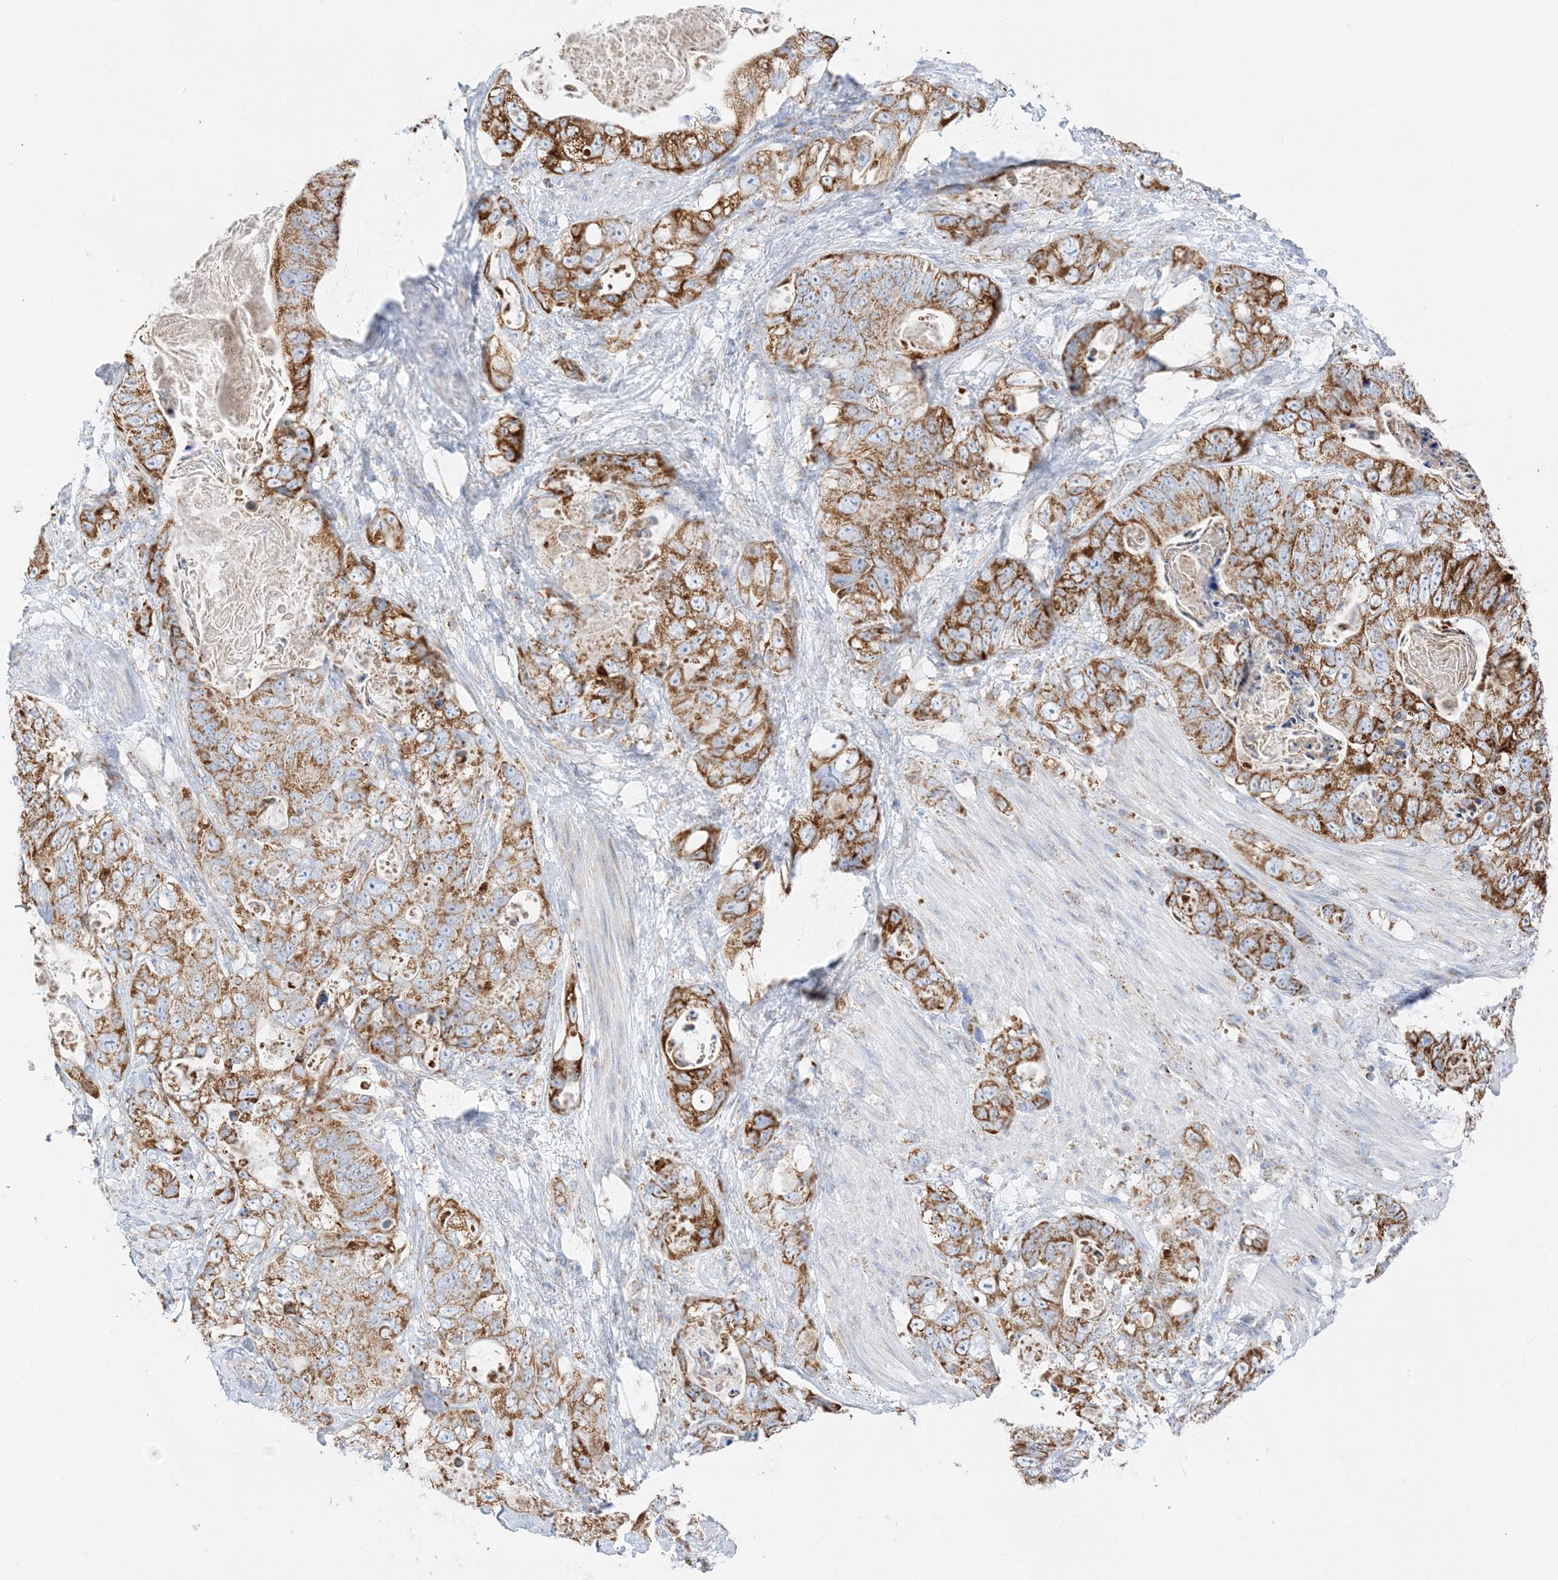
{"staining": {"intensity": "strong", "quantity": ">75%", "location": "cytoplasmic/membranous"}, "tissue": "stomach cancer", "cell_type": "Tumor cells", "image_type": "cancer", "snomed": [{"axis": "morphology", "description": "Normal tissue, NOS"}, {"axis": "morphology", "description": "Adenocarcinoma, NOS"}, {"axis": "topography", "description": "Stomach"}], "caption": "Stomach adenocarcinoma stained for a protein (brown) demonstrates strong cytoplasmic/membranous positive expression in approximately >75% of tumor cells.", "gene": "CAPN13", "patient": {"sex": "female", "age": 89}}